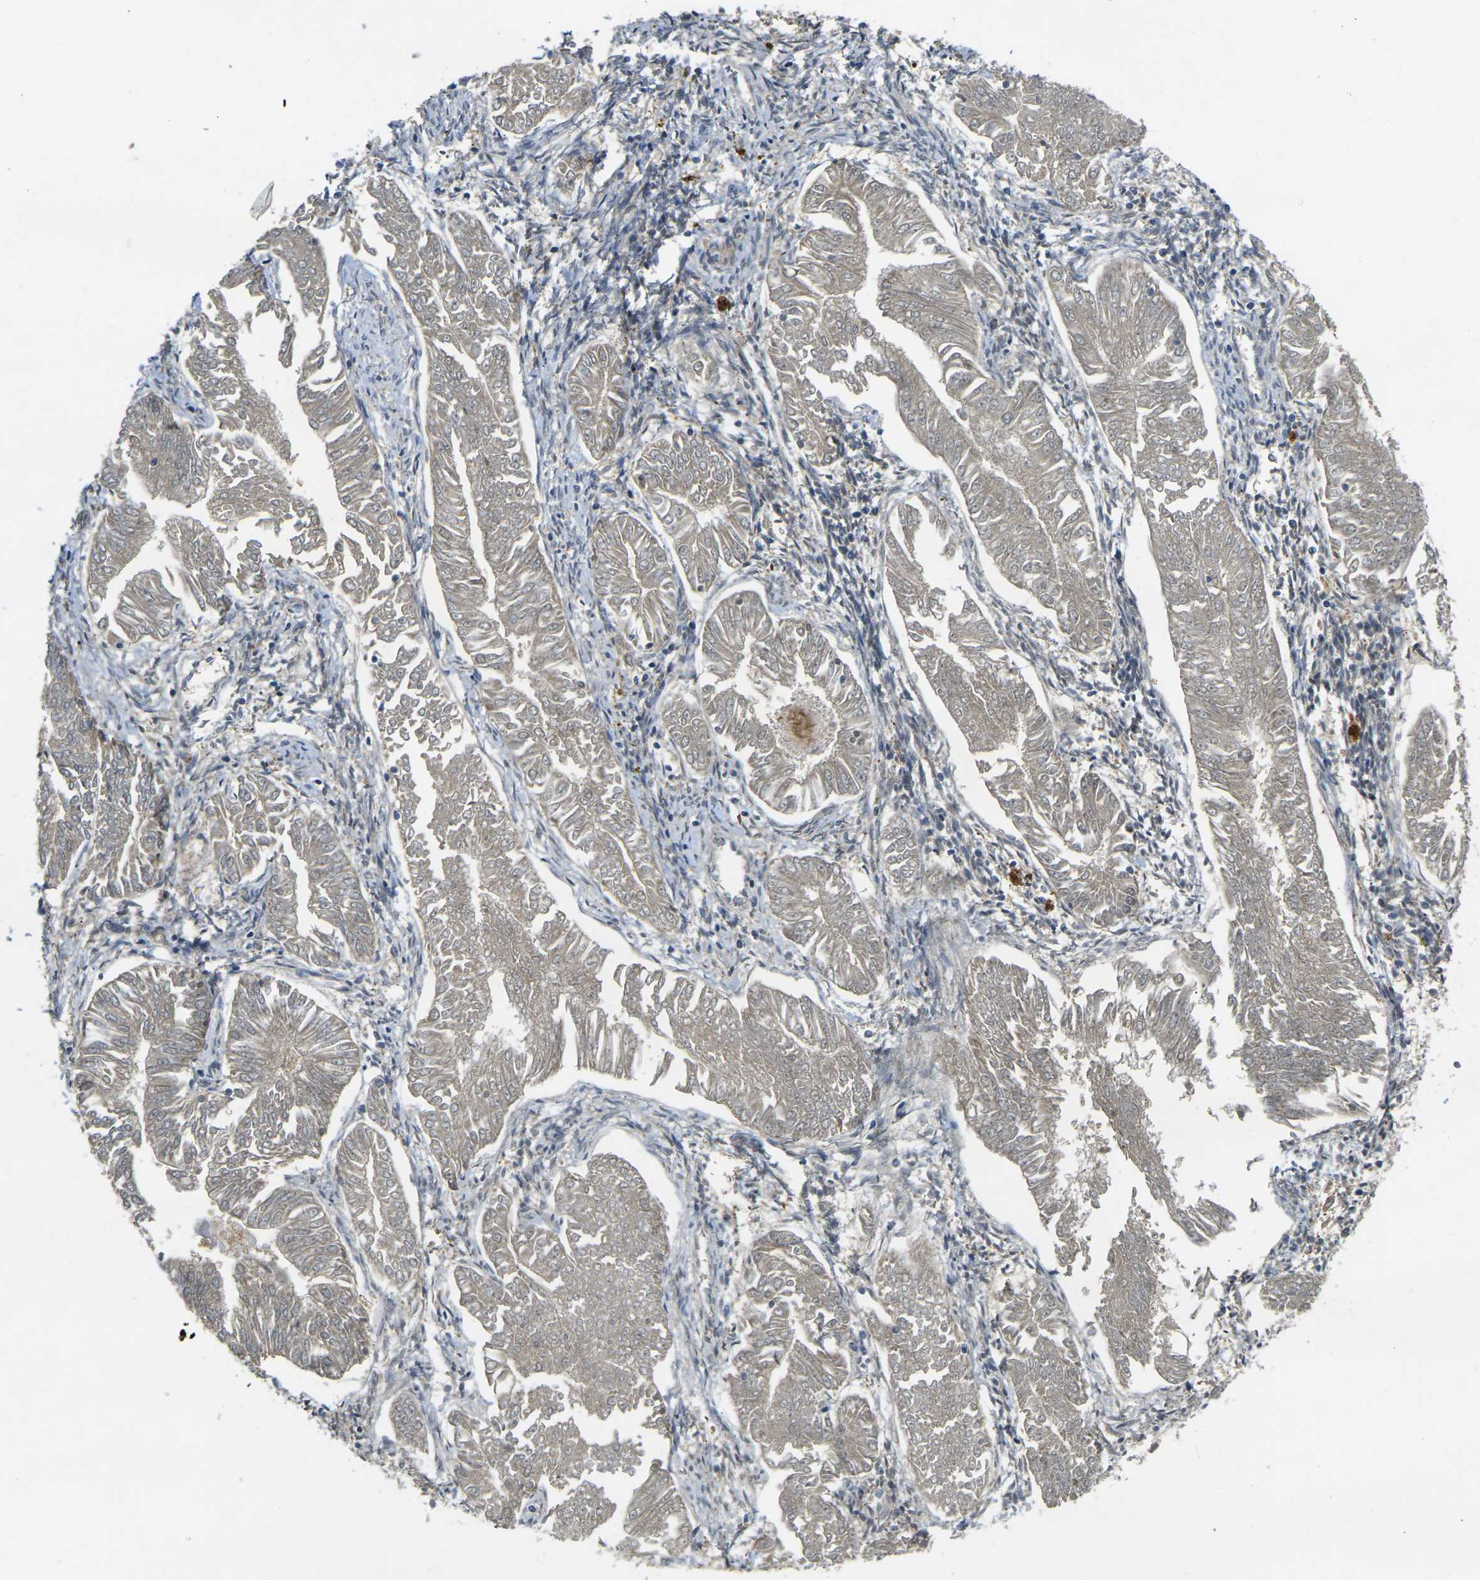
{"staining": {"intensity": "weak", "quantity": ">75%", "location": "cytoplasmic/membranous"}, "tissue": "endometrial cancer", "cell_type": "Tumor cells", "image_type": "cancer", "snomed": [{"axis": "morphology", "description": "Adenocarcinoma, NOS"}, {"axis": "topography", "description": "Endometrium"}], "caption": "Tumor cells display low levels of weak cytoplasmic/membranous expression in about >75% of cells in endometrial adenocarcinoma.", "gene": "PIGL", "patient": {"sex": "female", "age": 53}}